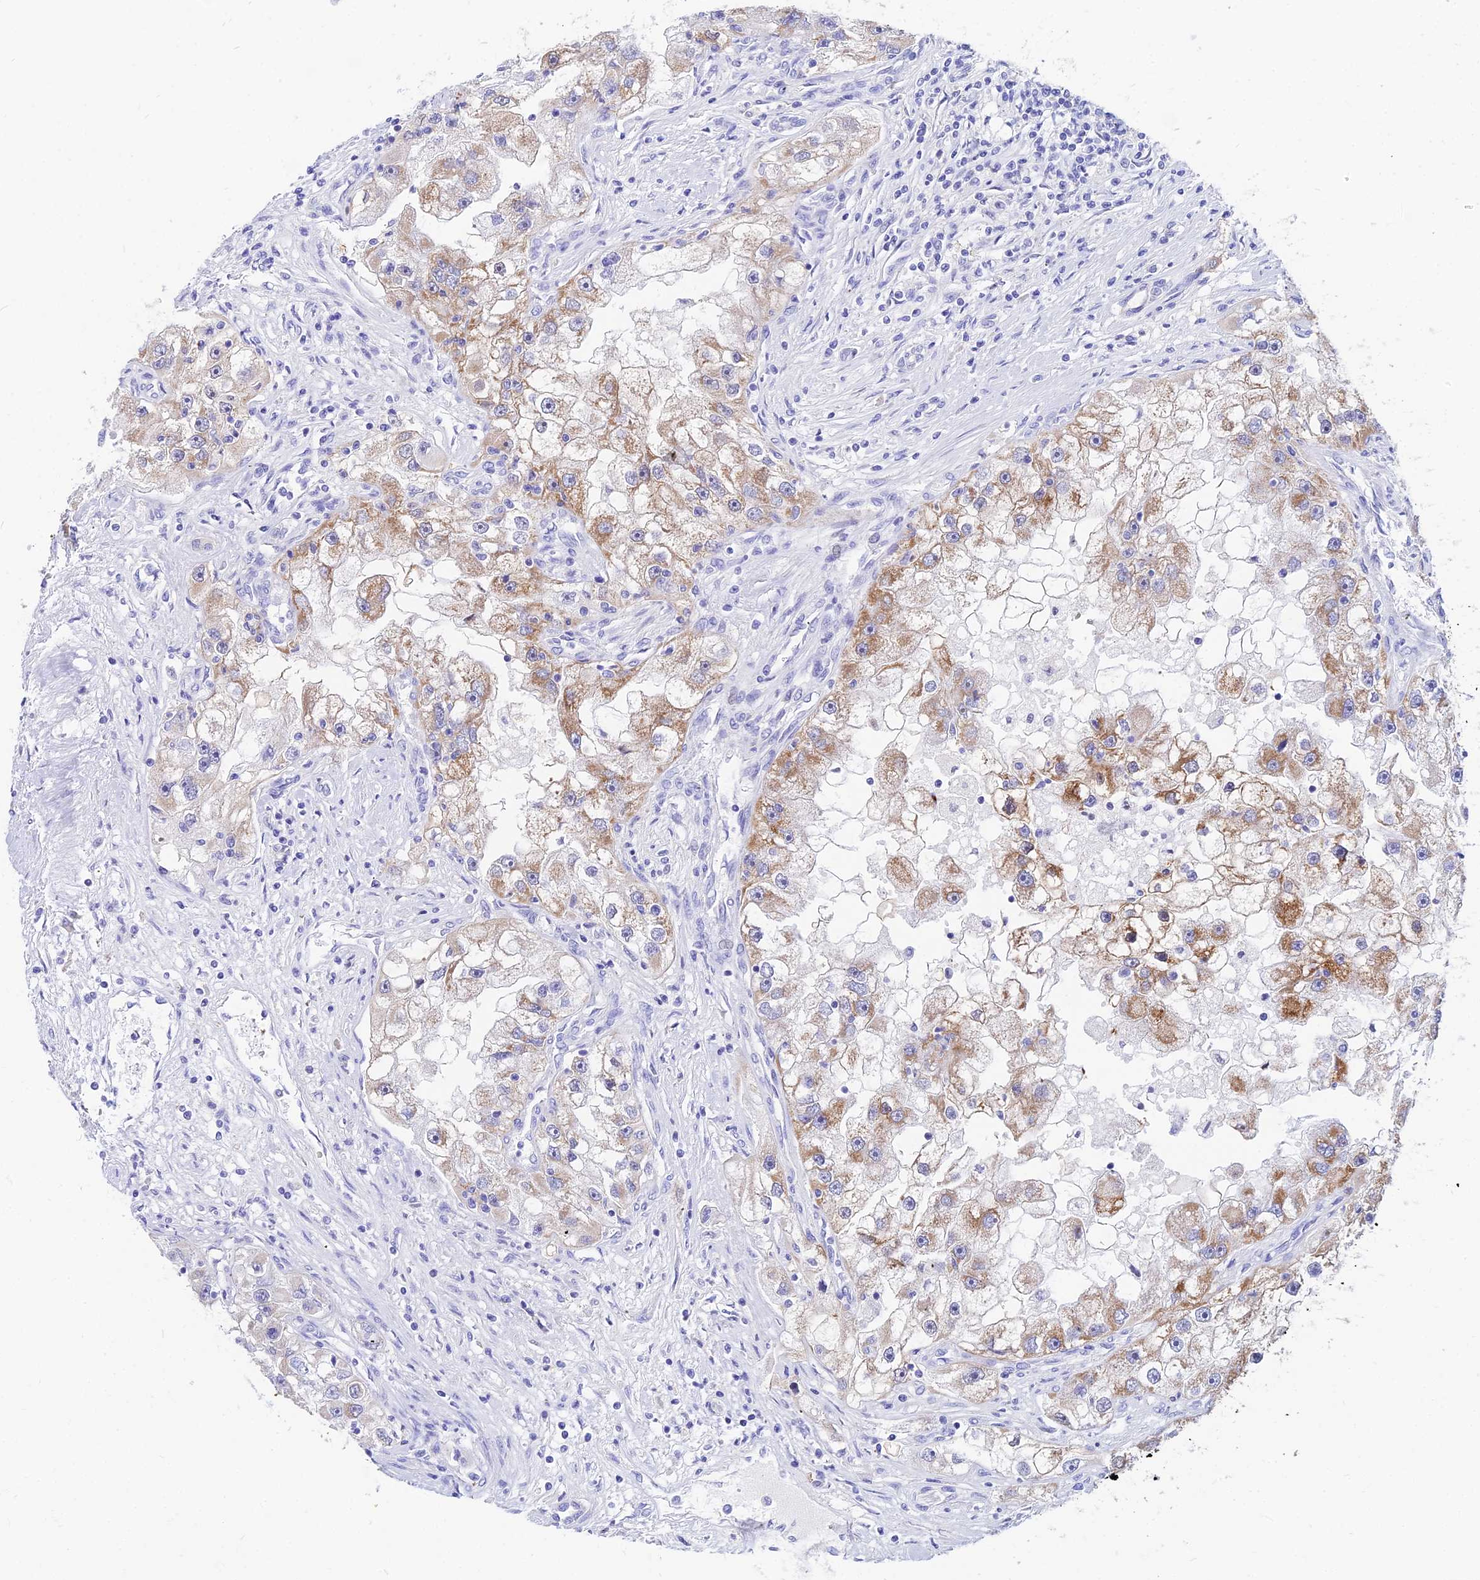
{"staining": {"intensity": "moderate", "quantity": "25%-75%", "location": "cytoplasmic/membranous"}, "tissue": "renal cancer", "cell_type": "Tumor cells", "image_type": "cancer", "snomed": [{"axis": "morphology", "description": "Adenocarcinoma, NOS"}, {"axis": "topography", "description": "Kidney"}], "caption": "Brown immunohistochemical staining in human renal cancer demonstrates moderate cytoplasmic/membranous expression in about 25%-75% of tumor cells. (IHC, brightfield microscopy, high magnification).", "gene": "CEP41", "patient": {"sex": "male", "age": 63}}